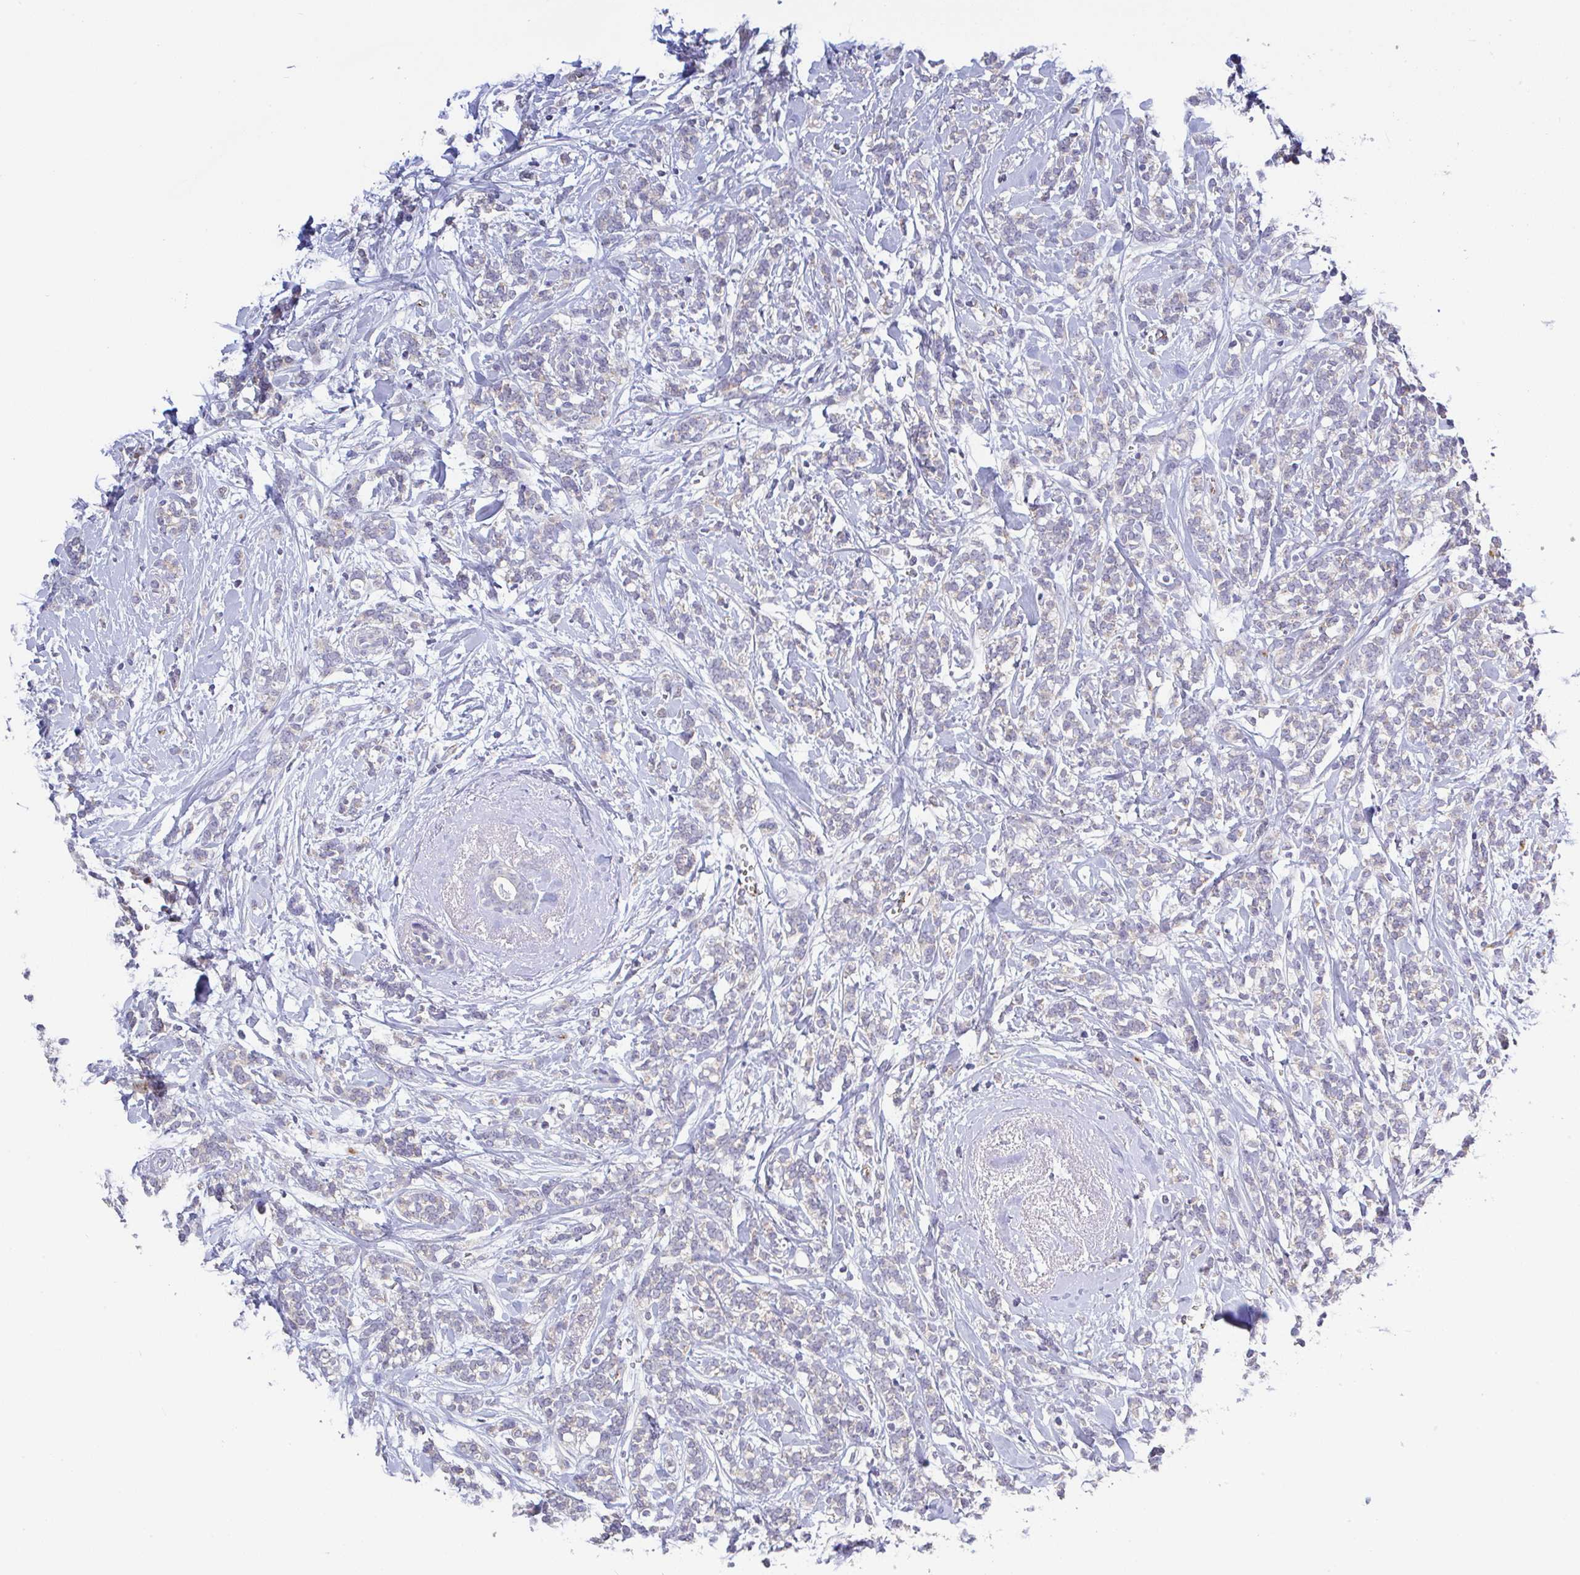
{"staining": {"intensity": "negative", "quantity": "none", "location": "none"}, "tissue": "breast cancer", "cell_type": "Tumor cells", "image_type": "cancer", "snomed": [{"axis": "morphology", "description": "Lobular carcinoma"}, {"axis": "topography", "description": "Breast"}], "caption": "DAB immunohistochemical staining of lobular carcinoma (breast) reveals no significant staining in tumor cells. Nuclei are stained in blue.", "gene": "PLCD4", "patient": {"sex": "female", "age": 59}}